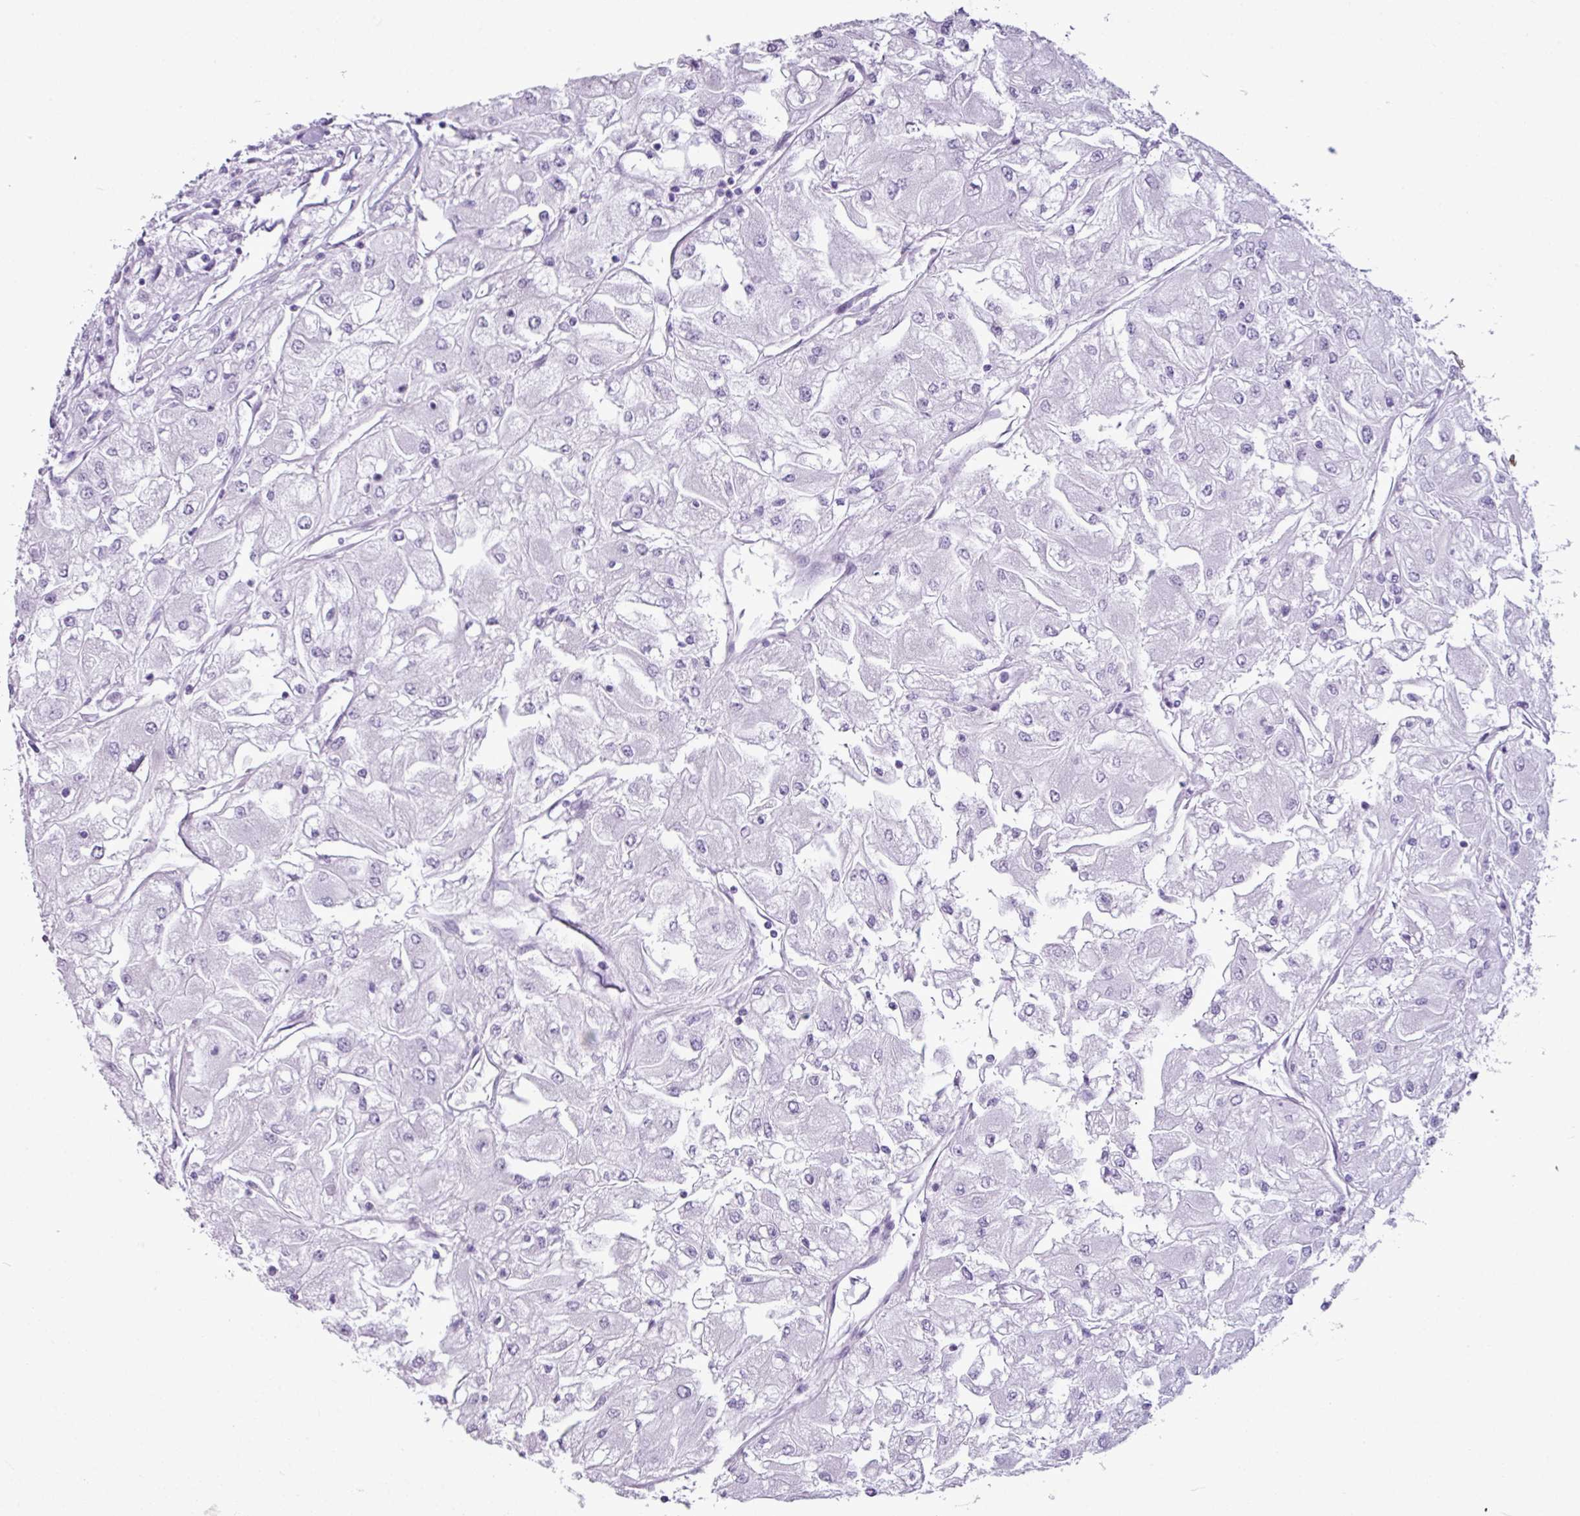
{"staining": {"intensity": "negative", "quantity": "none", "location": "none"}, "tissue": "renal cancer", "cell_type": "Tumor cells", "image_type": "cancer", "snomed": [{"axis": "morphology", "description": "Adenocarcinoma, NOS"}, {"axis": "topography", "description": "Kidney"}], "caption": "This is a photomicrograph of immunohistochemistry (IHC) staining of renal cancer, which shows no positivity in tumor cells.", "gene": "AMY1B", "patient": {"sex": "male", "age": 80}}